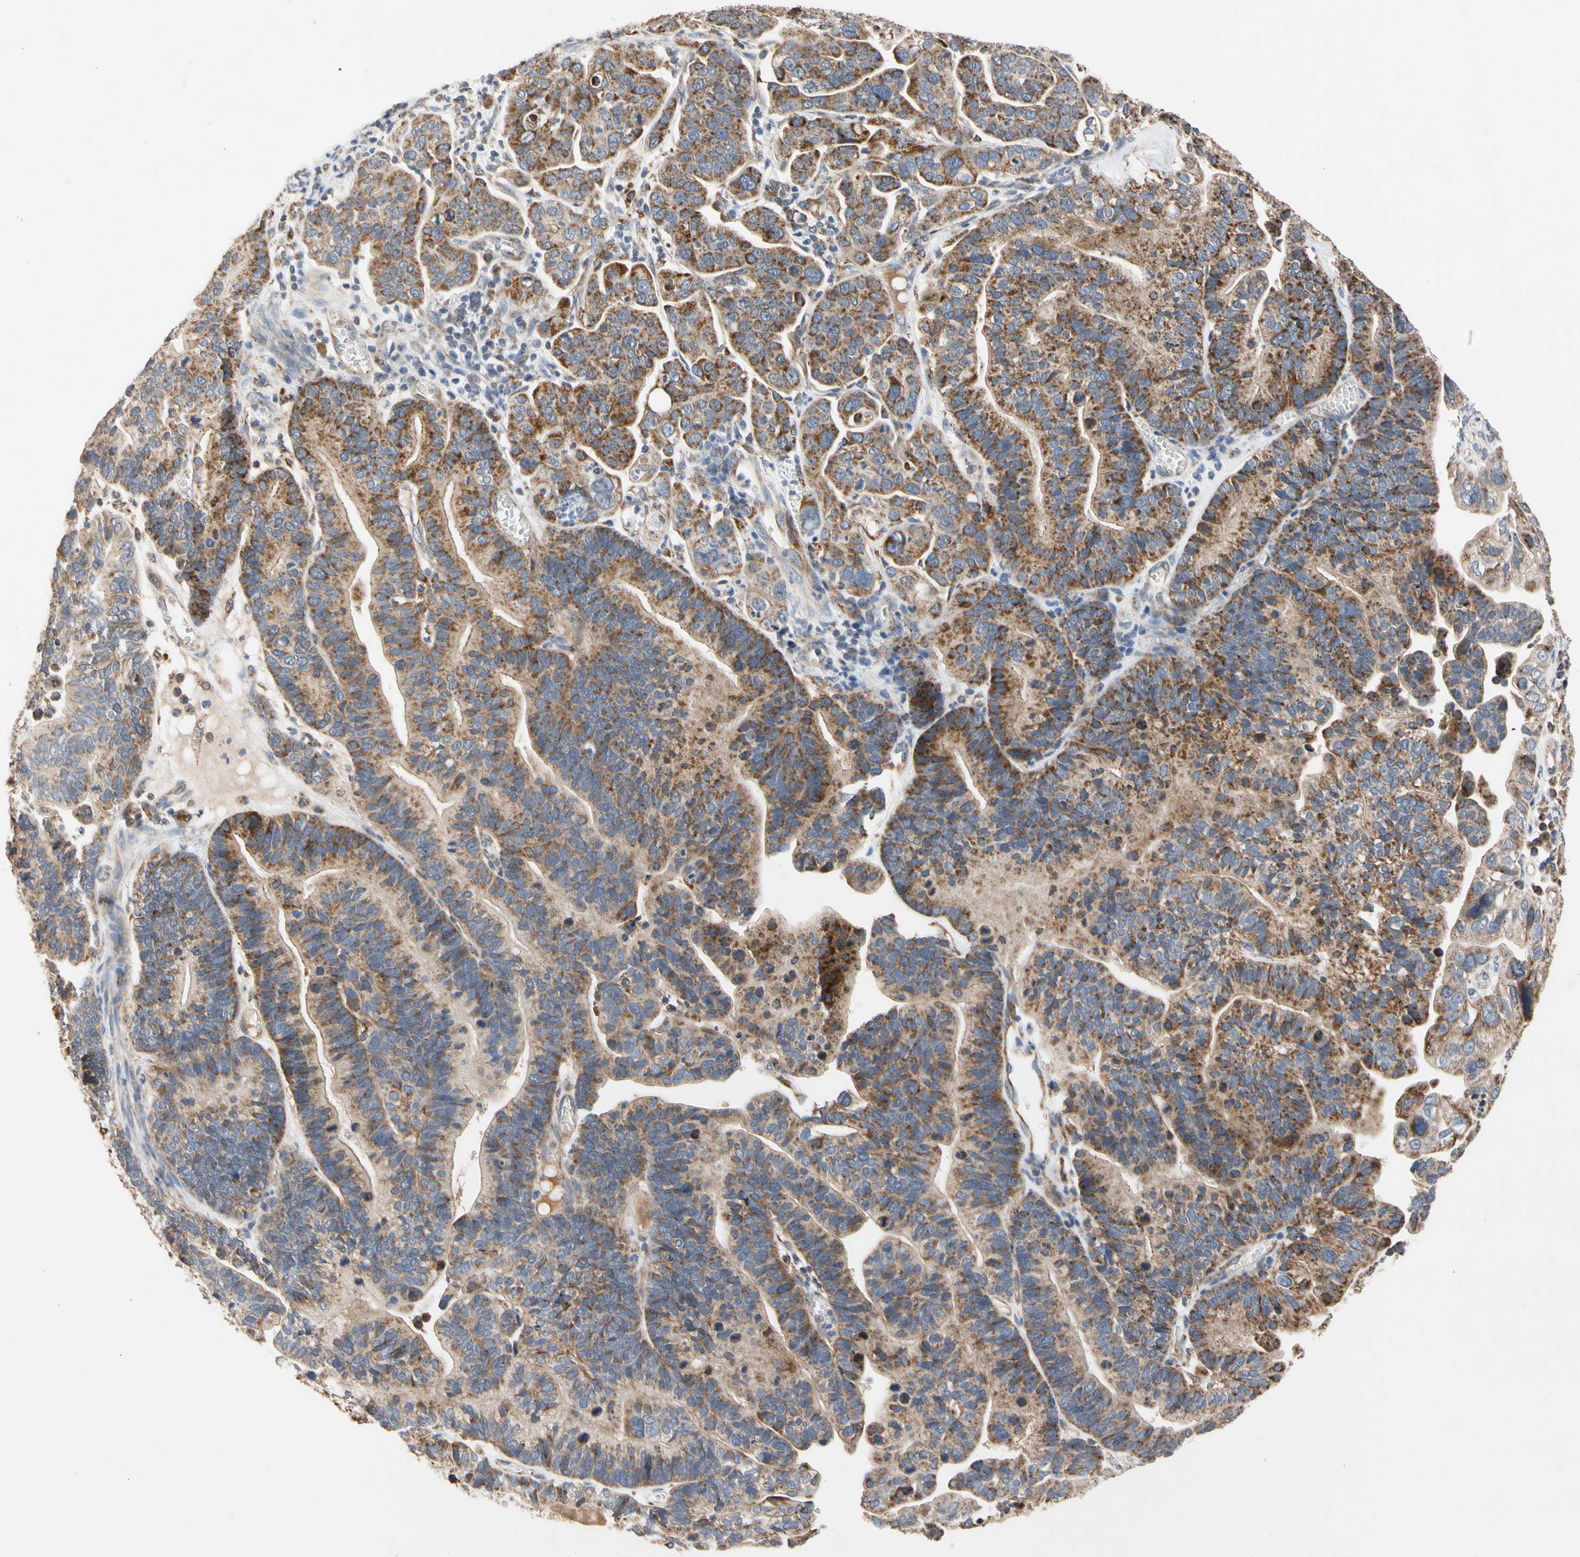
{"staining": {"intensity": "moderate", "quantity": ">75%", "location": "cytoplasmic/membranous"}, "tissue": "ovarian cancer", "cell_type": "Tumor cells", "image_type": "cancer", "snomed": [{"axis": "morphology", "description": "Cystadenocarcinoma, serous, NOS"}, {"axis": "topography", "description": "Ovary"}], "caption": "Moderate cytoplasmic/membranous staining is present in approximately >75% of tumor cells in ovarian serous cystadenocarcinoma. The staining was performed using DAB to visualize the protein expression in brown, while the nuclei were stained in blue with hematoxylin (Magnification: 20x).", "gene": "GPD2", "patient": {"sex": "female", "age": 56}}